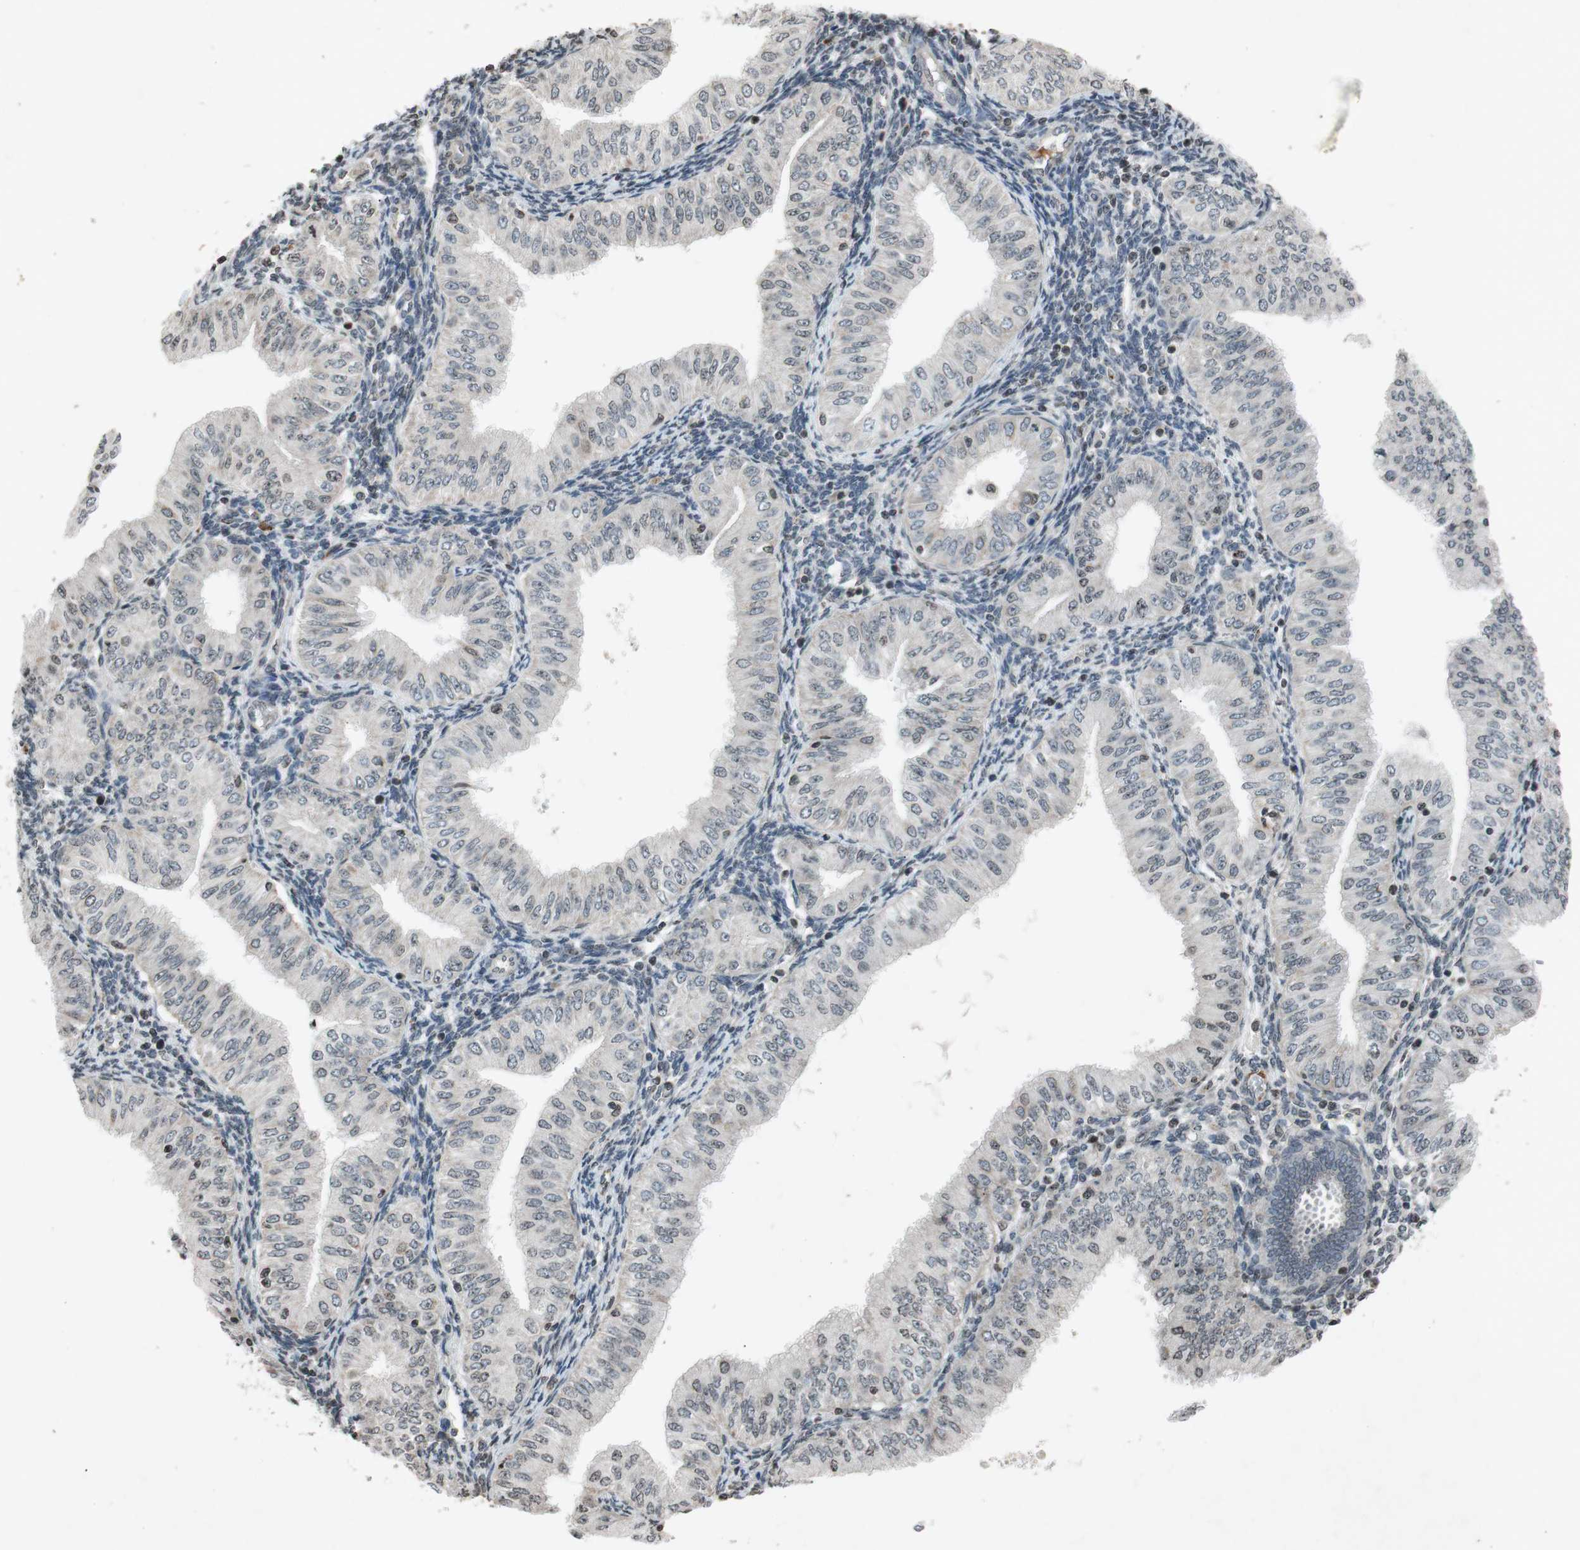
{"staining": {"intensity": "moderate", "quantity": "<25%", "location": "cytoplasmic/membranous,nuclear"}, "tissue": "endometrial cancer", "cell_type": "Tumor cells", "image_type": "cancer", "snomed": [{"axis": "morphology", "description": "Normal tissue, NOS"}, {"axis": "morphology", "description": "Adenocarcinoma, NOS"}, {"axis": "topography", "description": "Endometrium"}], "caption": "Endometrial cancer stained for a protein (brown) reveals moderate cytoplasmic/membranous and nuclear positive expression in about <25% of tumor cells.", "gene": "MCM6", "patient": {"sex": "female", "age": 53}}